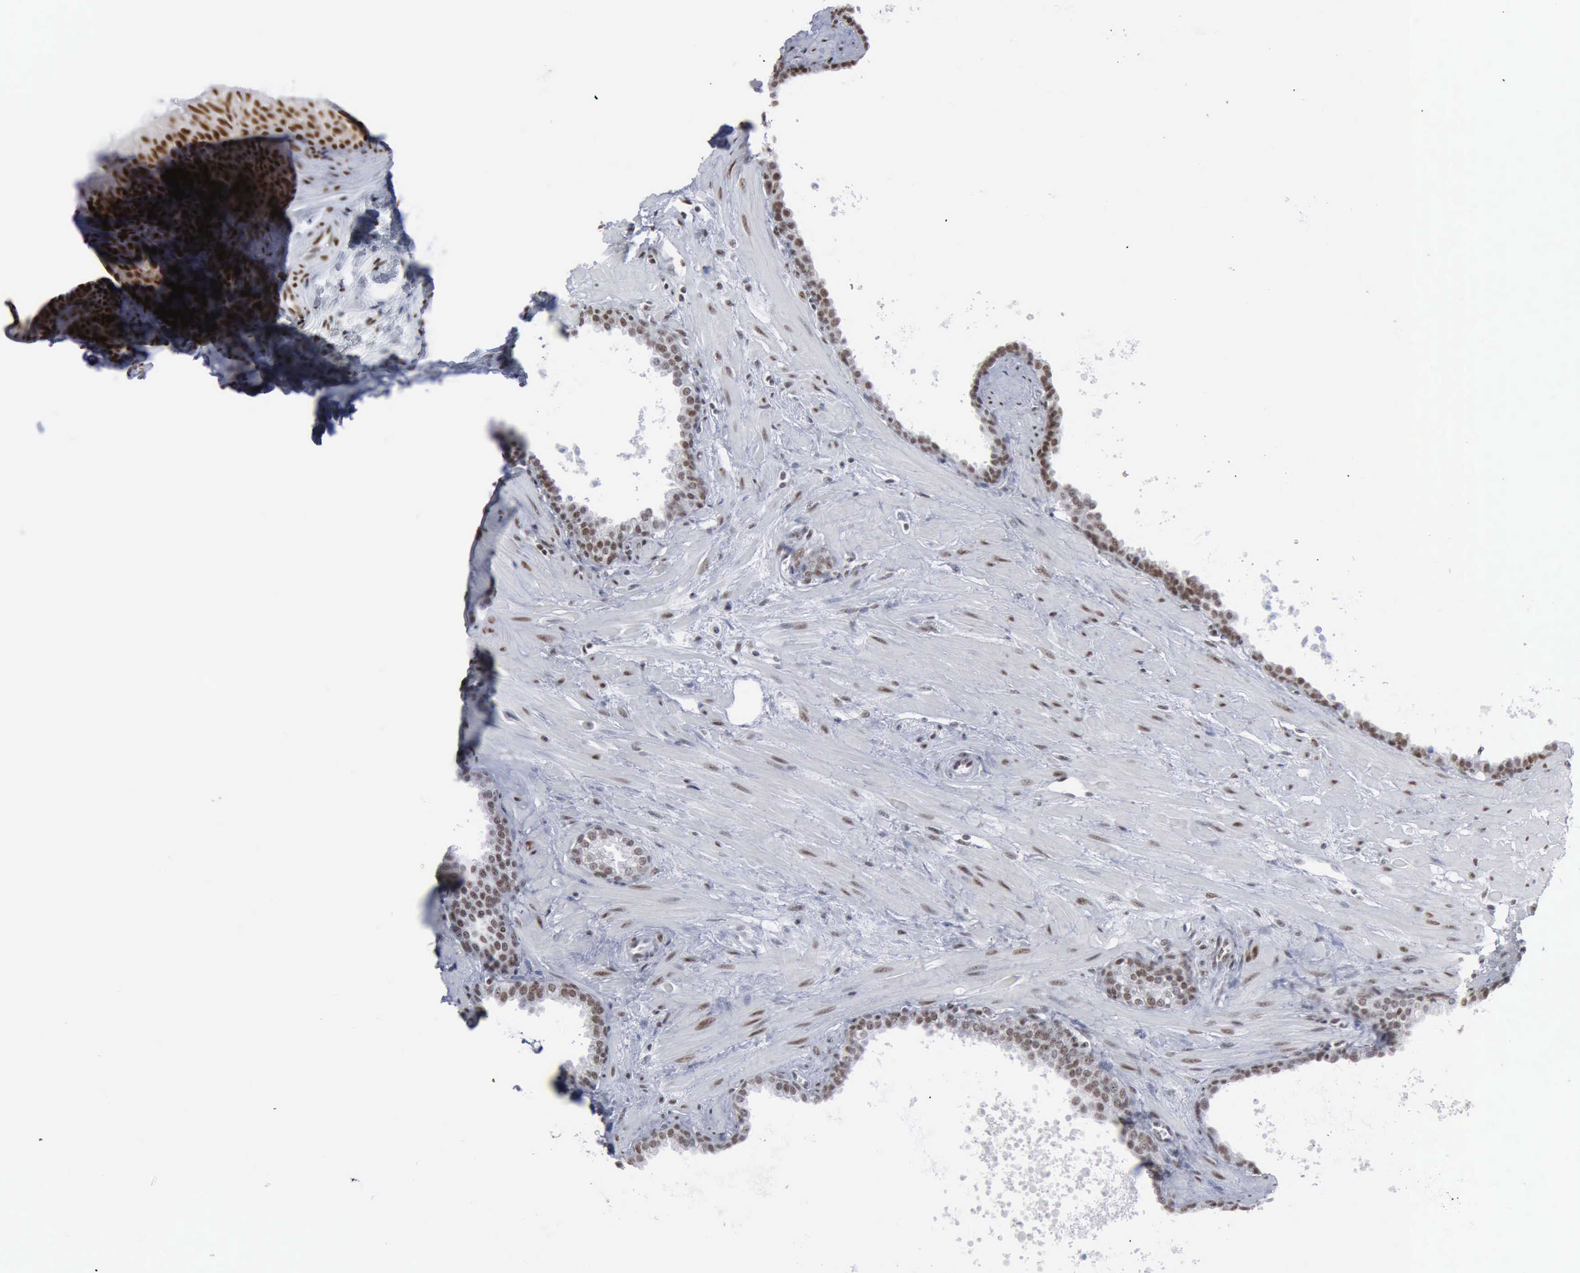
{"staining": {"intensity": "strong", "quantity": ">75%", "location": "nuclear"}, "tissue": "prostate", "cell_type": "Glandular cells", "image_type": "normal", "snomed": [{"axis": "morphology", "description": "Normal tissue, NOS"}, {"axis": "topography", "description": "Prostate"}], "caption": "The histopathology image shows staining of benign prostate, revealing strong nuclear protein staining (brown color) within glandular cells. Immunohistochemistry (ihc) stains the protein of interest in brown and the nuclei are stained blue.", "gene": "XPA", "patient": {"sex": "male", "age": 60}}